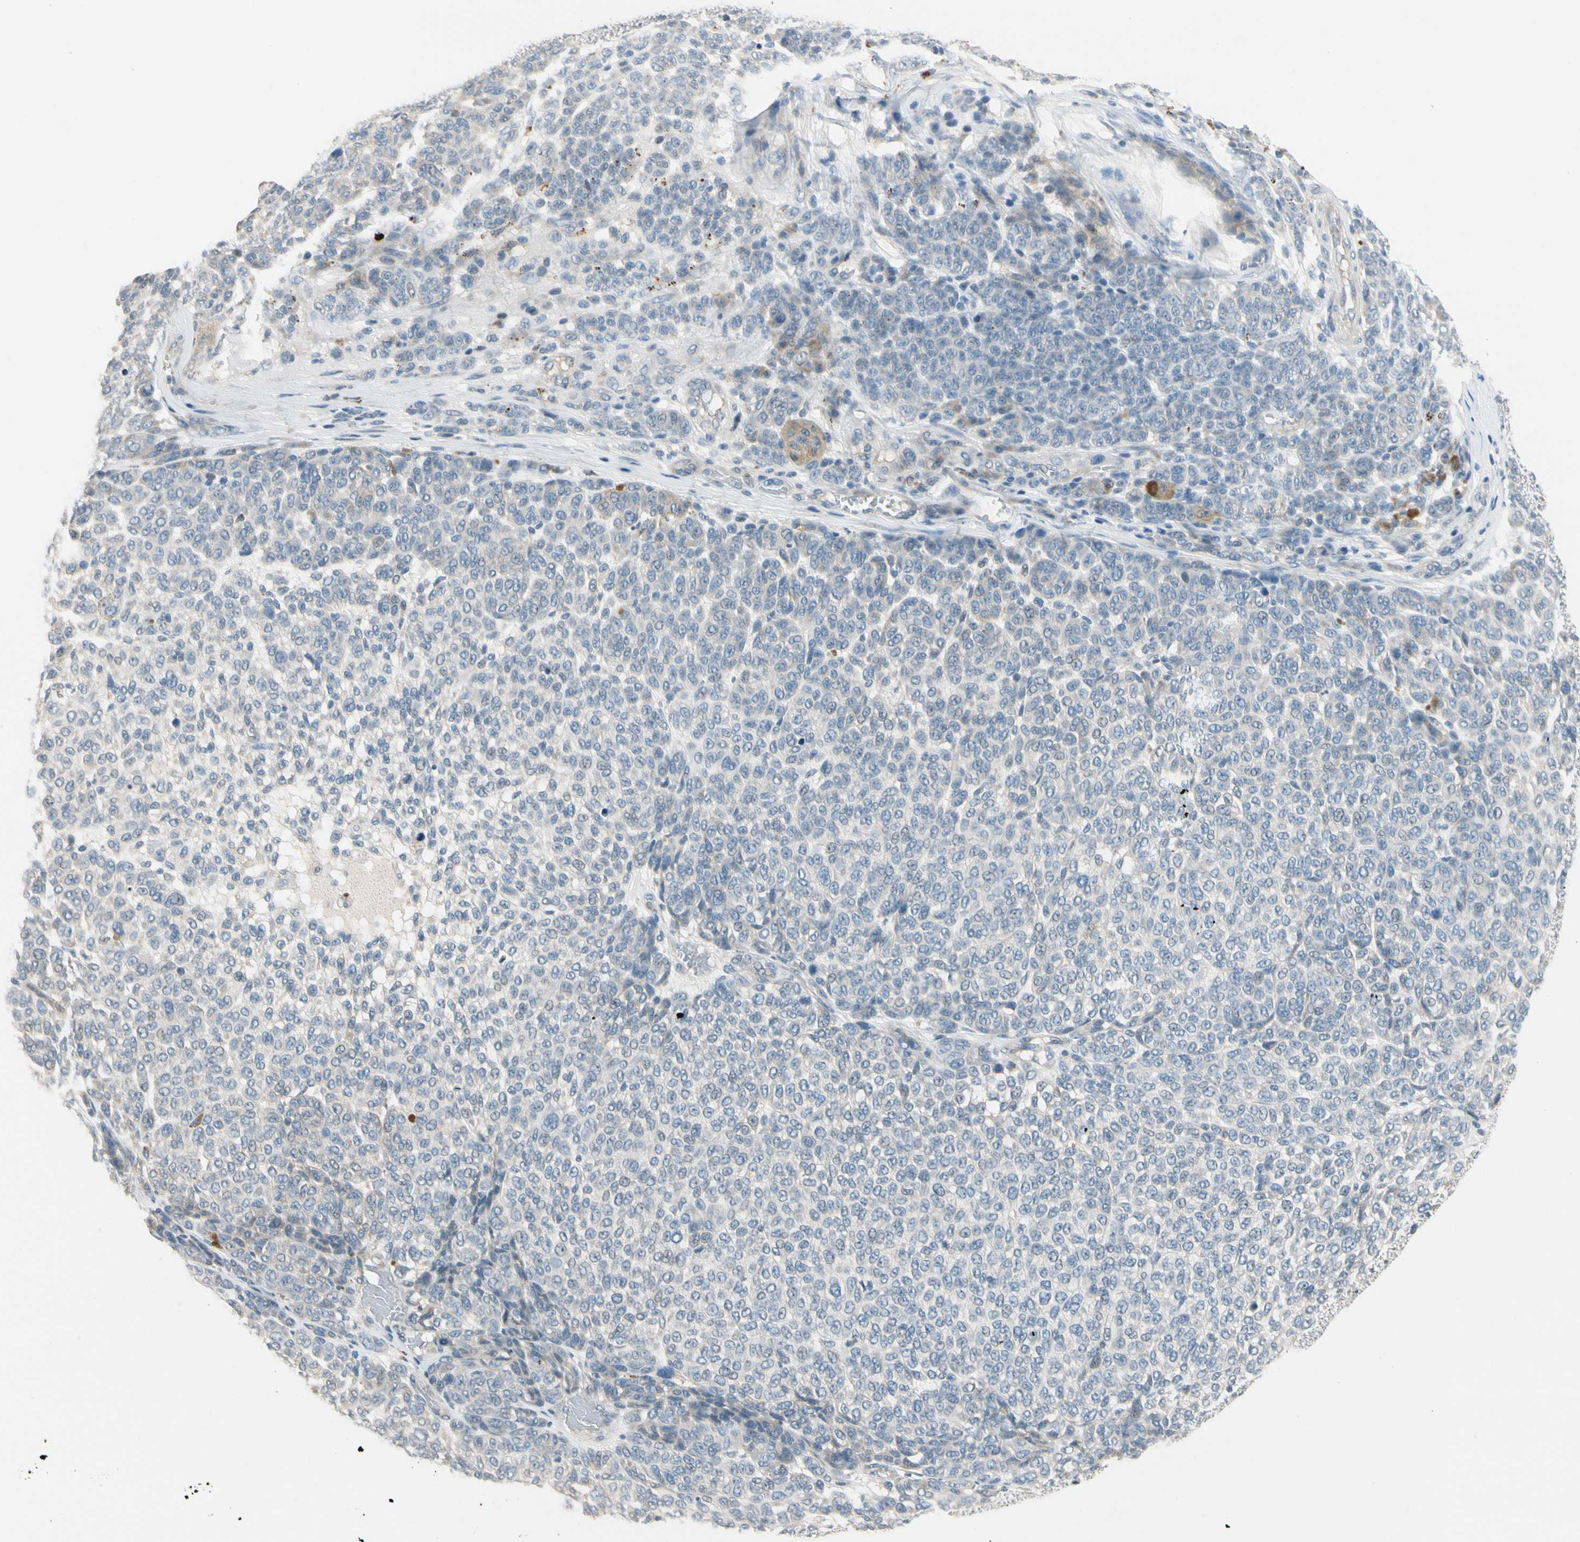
{"staining": {"intensity": "negative", "quantity": "none", "location": "none"}, "tissue": "melanoma", "cell_type": "Tumor cells", "image_type": "cancer", "snomed": [{"axis": "morphology", "description": "Malignant melanoma, NOS"}, {"axis": "topography", "description": "Skin"}], "caption": "Immunohistochemistry (IHC) photomicrograph of neoplastic tissue: human malignant melanoma stained with DAB (3,3'-diaminobenzidine) demonstrates no significant protein expression in tumor cells. (Brightfield microscopy of DAB (3,3'-diaminobenzidine) immunohistochemistry (IHC) at high magnification).", "gene": "PIP5K1B", "patient": {"sex": "male", "age": 59}}